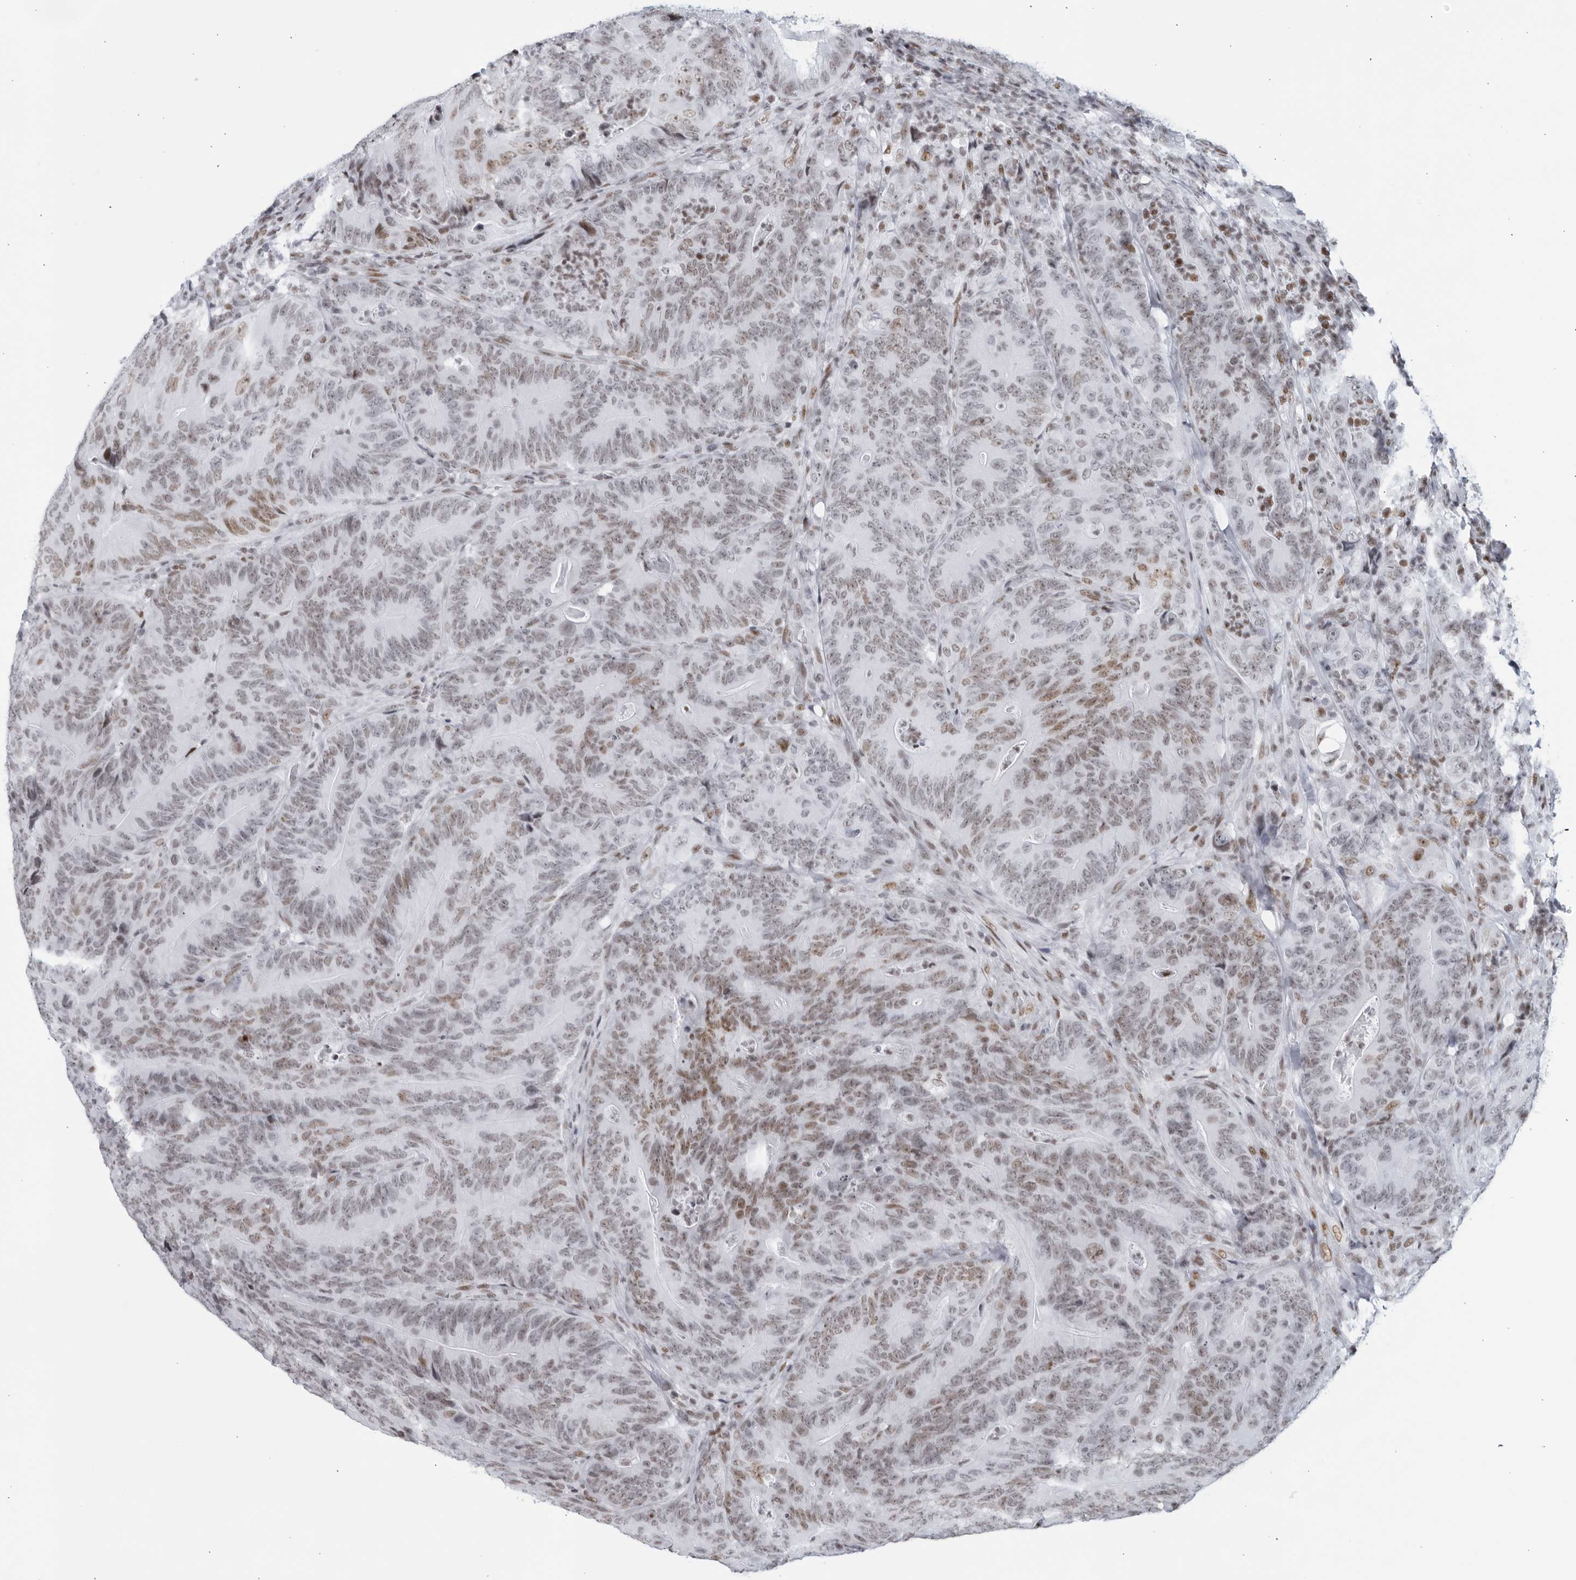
{"staining": {"intensity": "moderate", "quantity": "25%-75%", "location": "nuclear"}, "tissue": "colorectal cancer", "cell_type": "Tumor cells", "image_type": "cancer", "snomed": [{"axis": "morphology", "description": "Normal tissue, NOS"}, {"axis": "topography", "description": "Colon"}], "caption": "Colorectal cancer tissue demonstrates moderate nuclear expression in approximately 25%-75% of tumor cells, visualized by immunohistochemistry. The protein of interest is stained brown, and the nuclei are stained in blue (DAB (3,3'-diaminobenzidine) IHC with brightfield microscopy, high magnification).", "gene": "HP1BP3", "patient": {"sex": "female", "age": 82}}